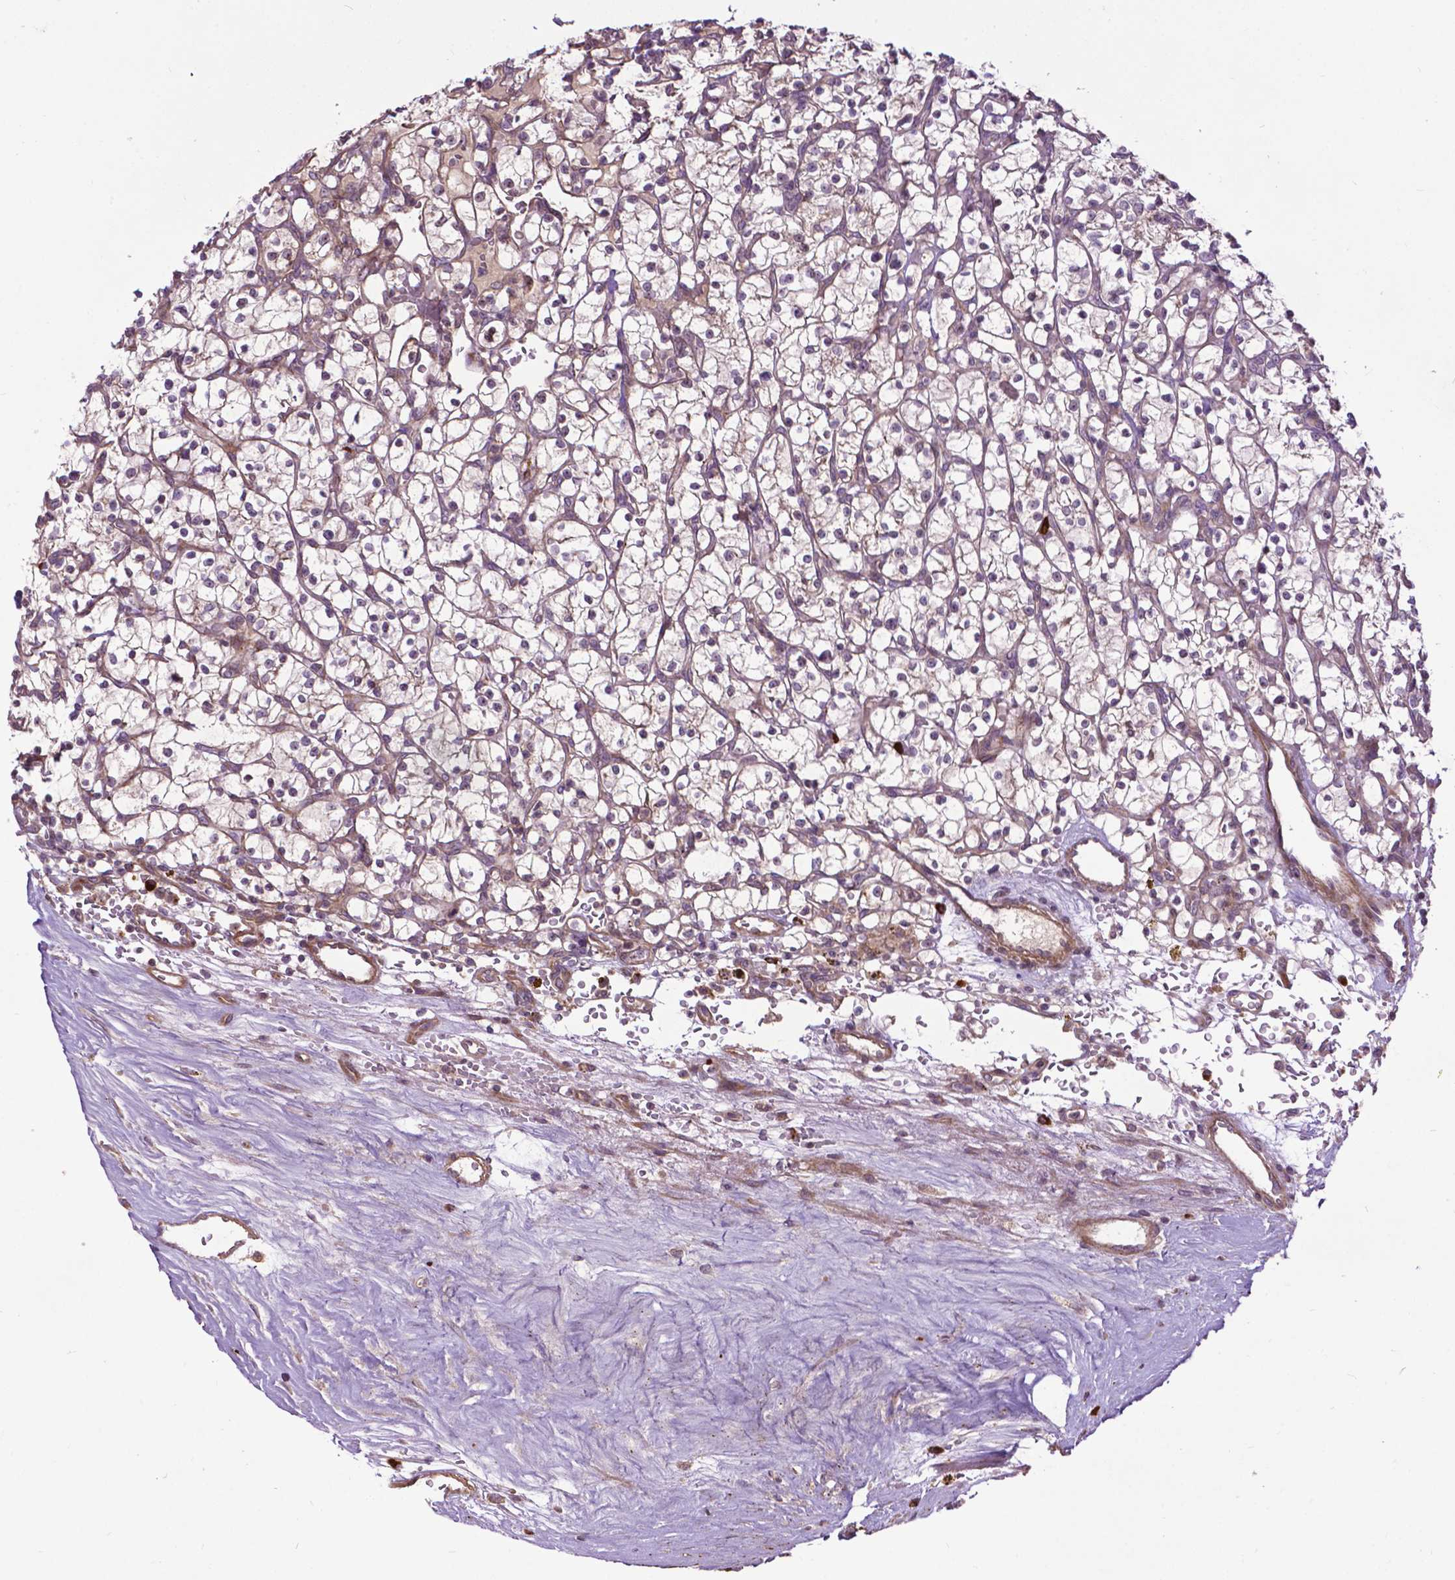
{"staining": {"intensity": "weak", "quantity": "<25%", "location": "cytoplasmic/membranous"}, "tissue": "renal cancer", "cell_type": "Tumor cells", "image_type": "cancer", "snomed": [{"axis": "morphology", "description": "Adenocarcinoma, NOS"}, {"axis": "topography", "description": "Kidney"}], "caption": "The IHC micrograph has no significant staining in tumor cells of renal adenocarcinoma tissue.", "gene": "PARP3", "patient": {"sex": "female", "age": 64}}